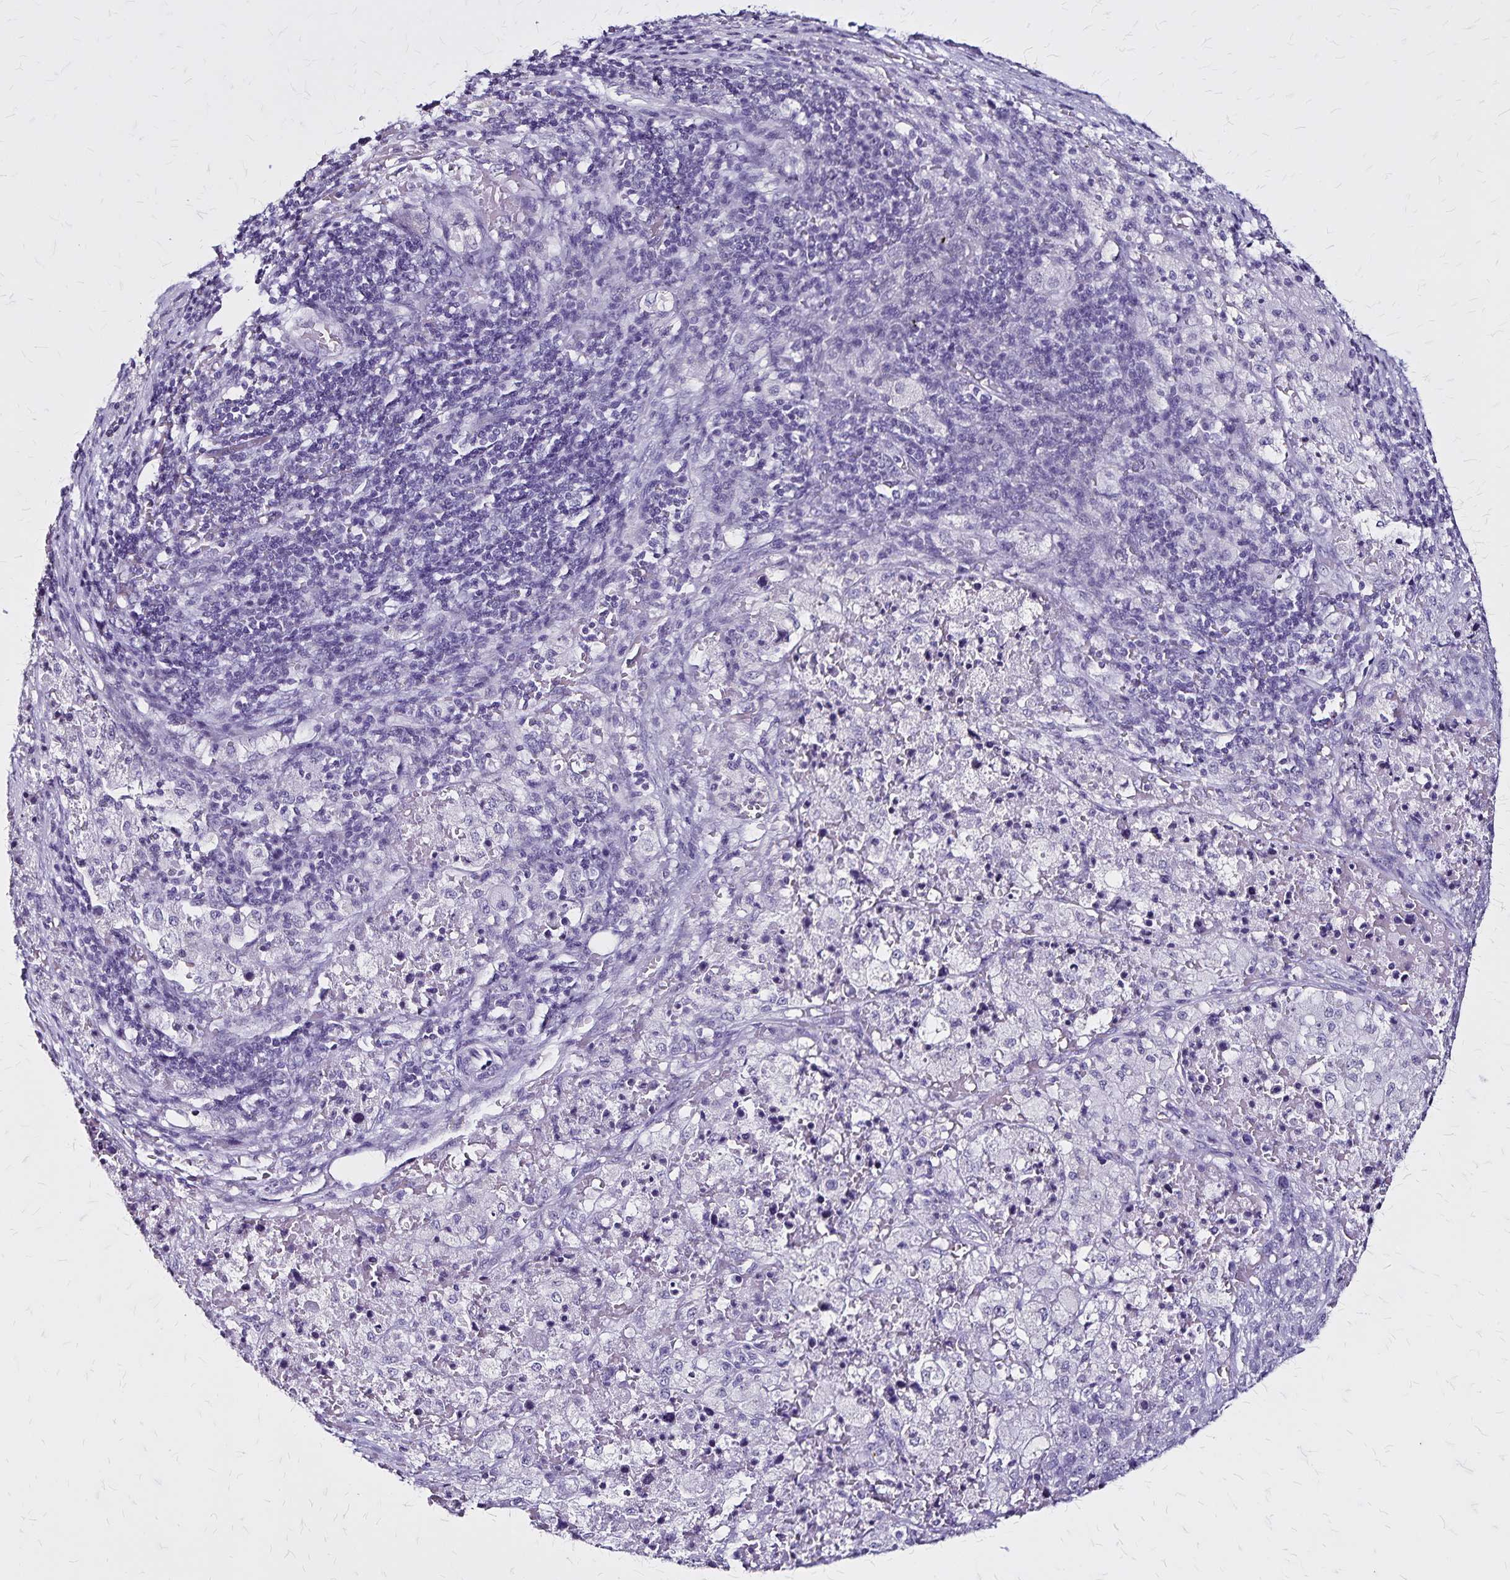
{"staining": {"intensity": "negative", "quantity": "none", "location": "none"}, "tissue": "pancreatic cancer", "cell_type": "Tumor cells", "image_type": "cancer", "snomed": [{"axis": "morphology", "description": "Adenocarcinoma, NOS"}, {"axis": "topography", "description": "Pancreas"}], "caption": "Adenocarcinoma (pancreatic) was stained to show a protein in brown. There is no significant positivity in tumor cells. (Brightfield microscopy of DAB immunohistochemistry at high magnification).", "gene": "KRT2", "patient": {"sex": "female", "age": 61}}